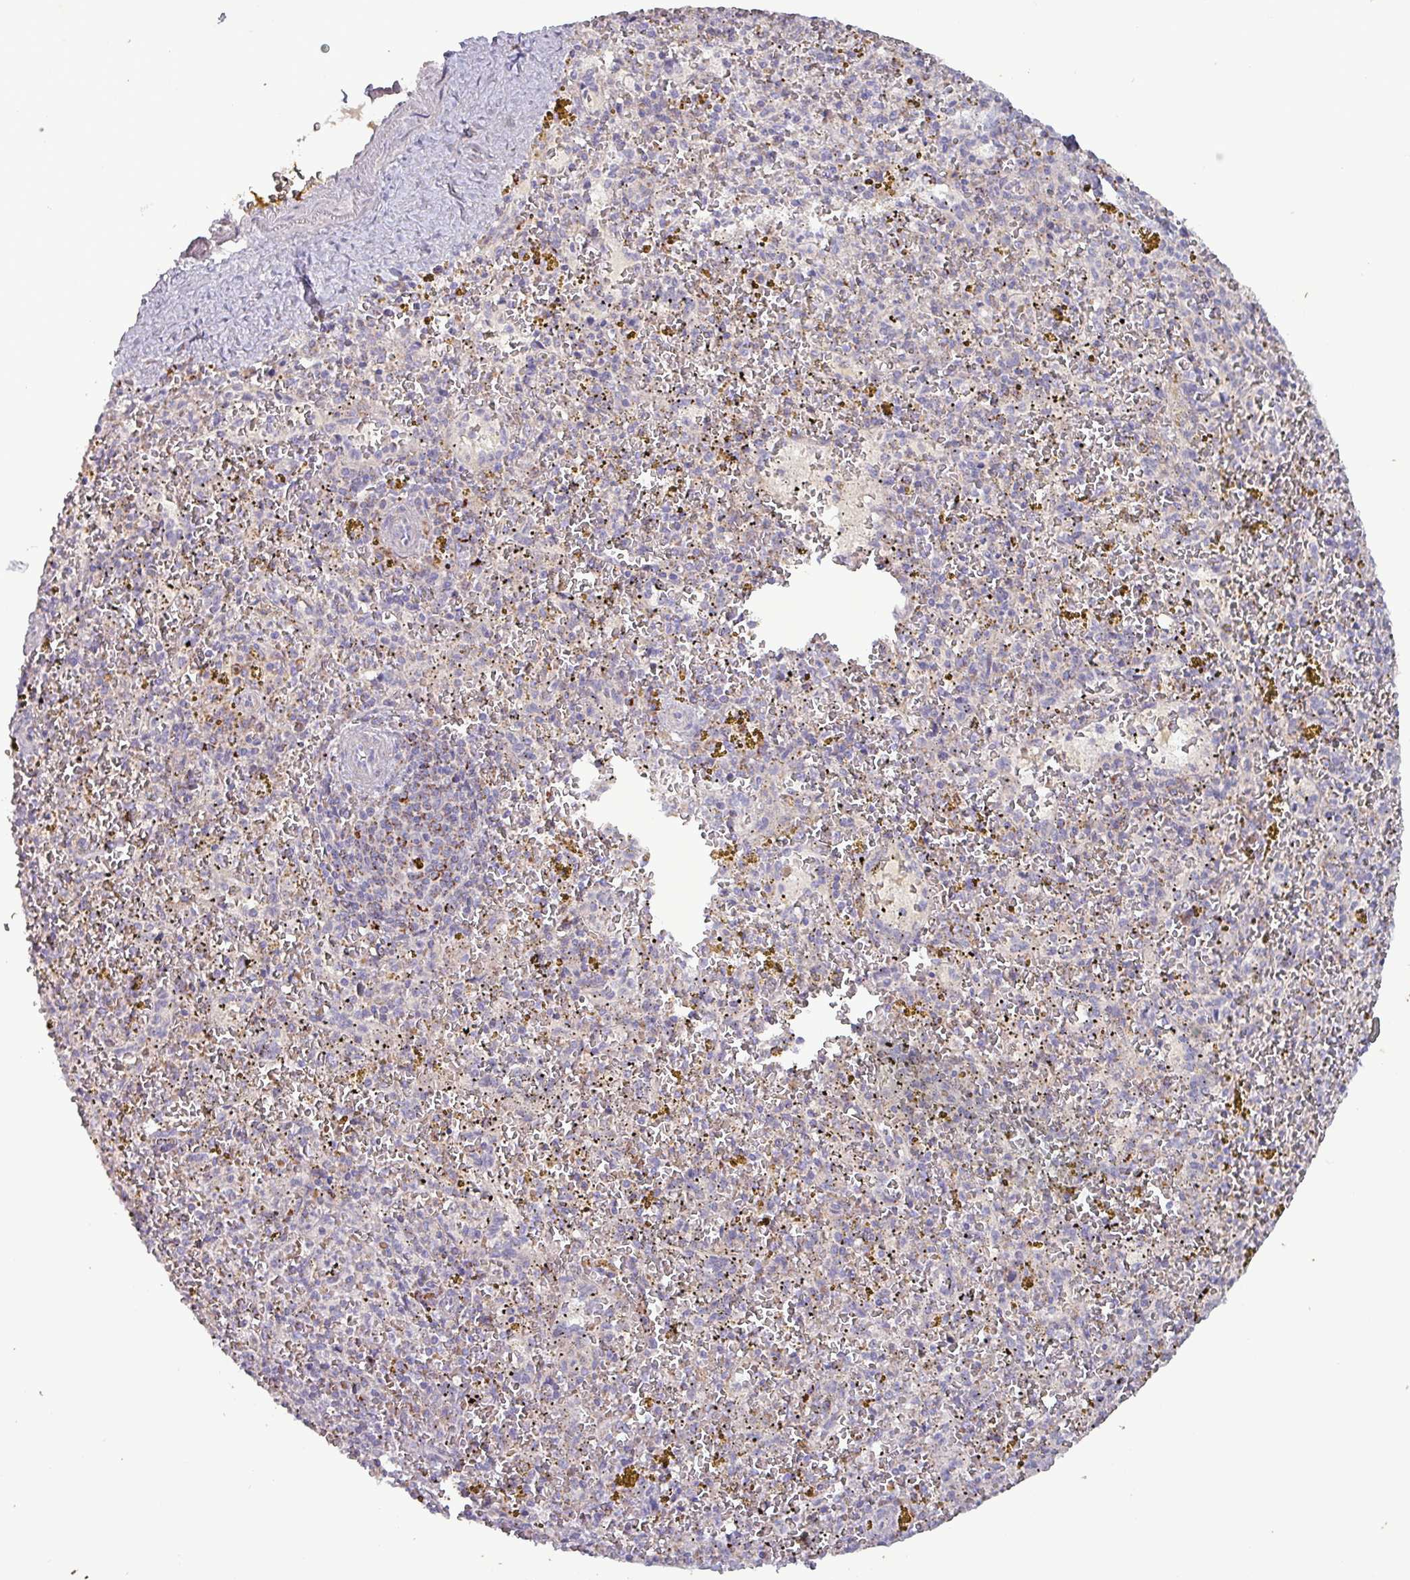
{"staining": {"intensity": "moderate", "quantity": "<25%", "location": "cytoplasmic/membranous"}, "tissue": "spleen", "cell_type": "Cells in red pulp", "image_type": "normal", "snomed": [{"axis": "morphology", "description": "Normal tissue, NOS"}, {"axis": "topography", "description": "Spleen"}], "caption": "IHC image of unremarkable spleen: human spleen stained using immunohistochemistry (IHC) displays low levels of moderate protein expression localized specifically in the cytoplasmic/membranous of cells in red pulp, appearing as a cytoplasmic/membranous brown color.", "gene": "ZNF322", "patient": {"sex": "male", "age": 57}}